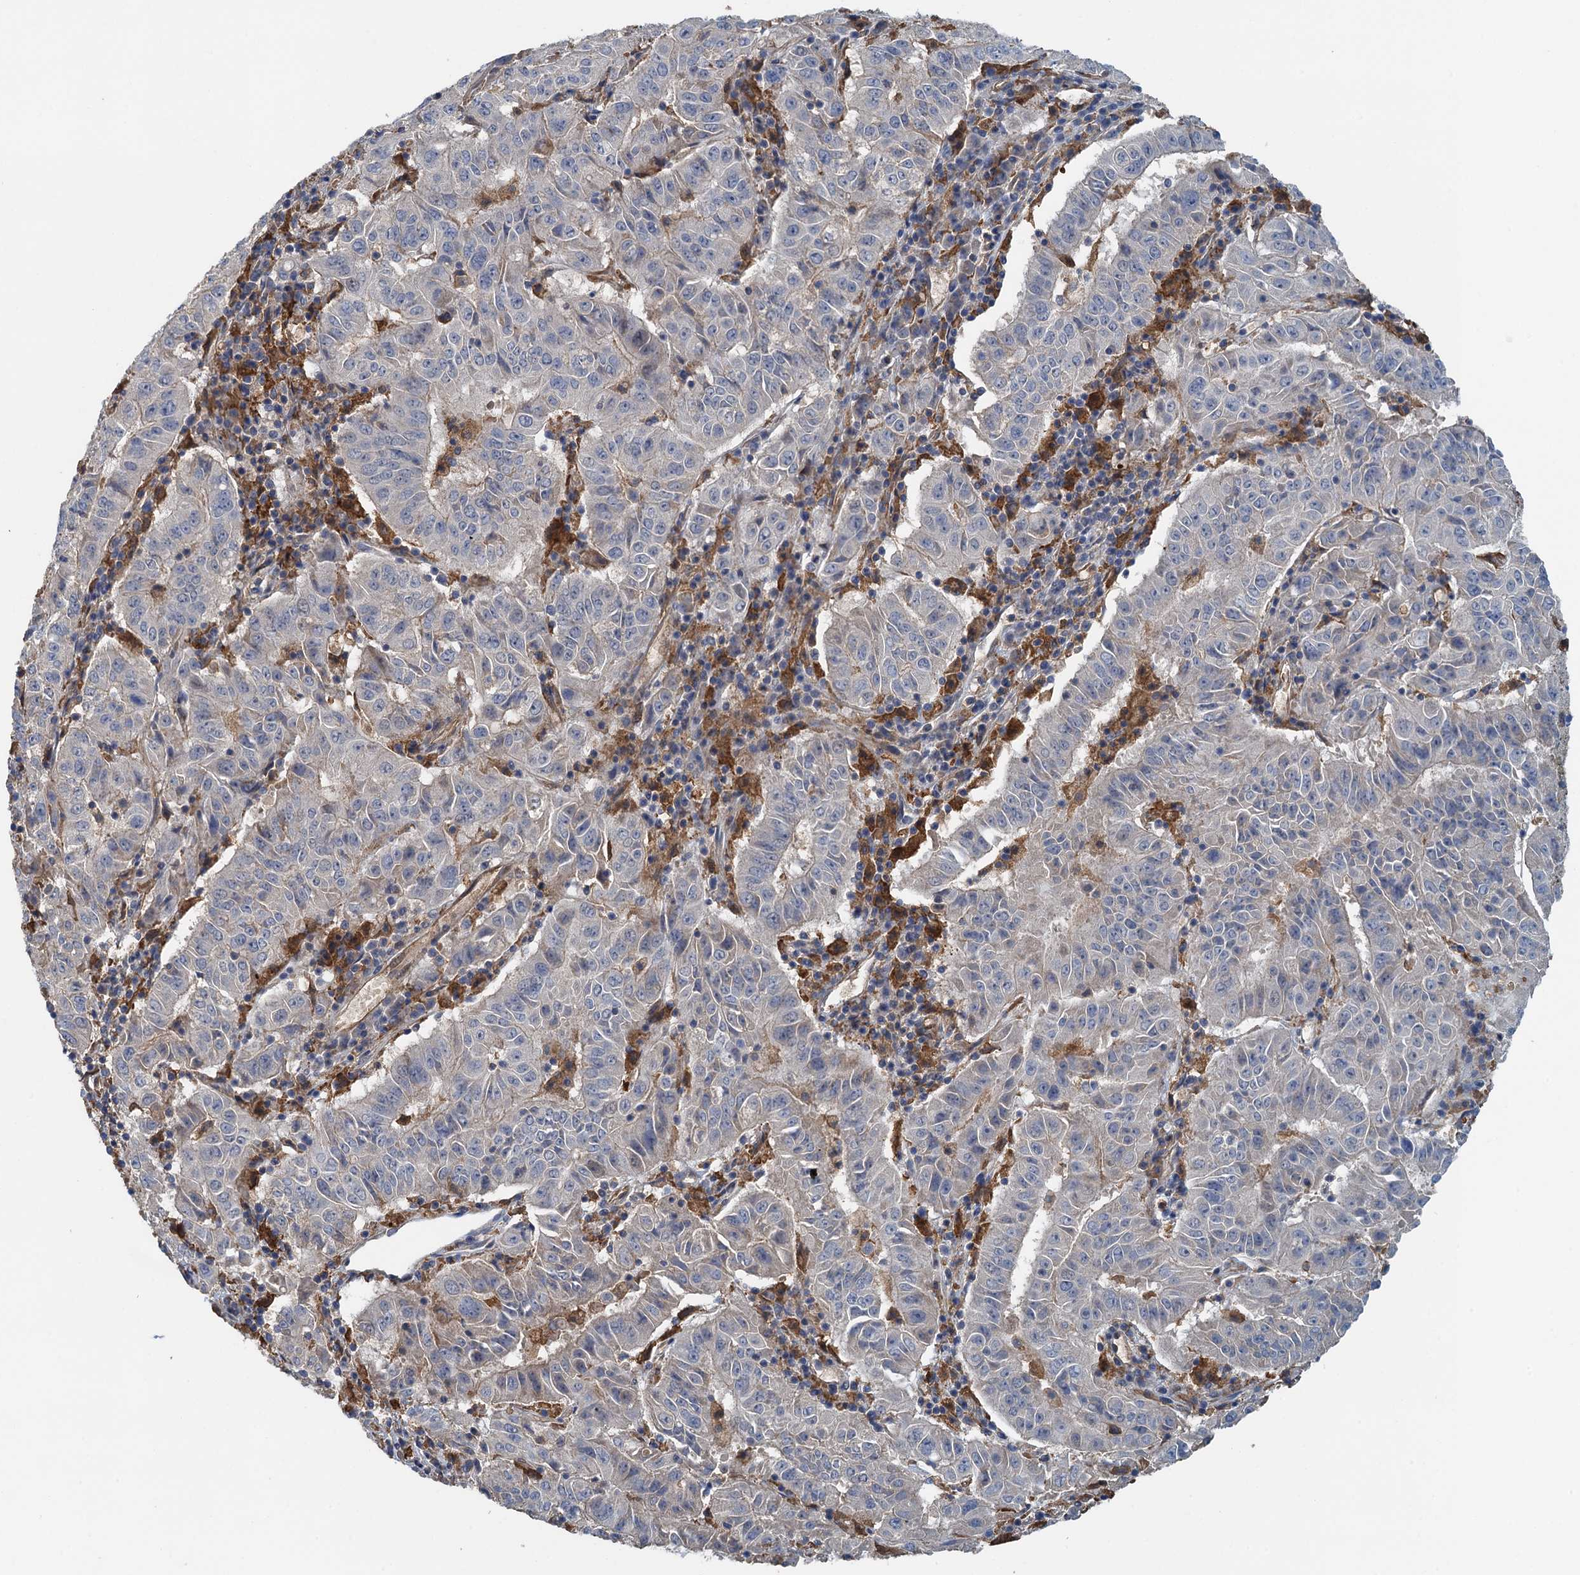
{"staining": {"intensity": "negative", "quantity": "none", "location": "none"}, "tissue": "pancreatic cancer", "cell_type": "Tumor cells", "image_type": "cancer", "snomed": [{"axis": "morphology", "description": "Adenocarcinoma, NOS"}, {"axis": "topography", "description": "Pancreas"}], "caption": "Tumor cells show no significant protein positivity in pancreatic cancer.", "gene": "RSAD2", "patient": {"sex": "male", "age": 63}}